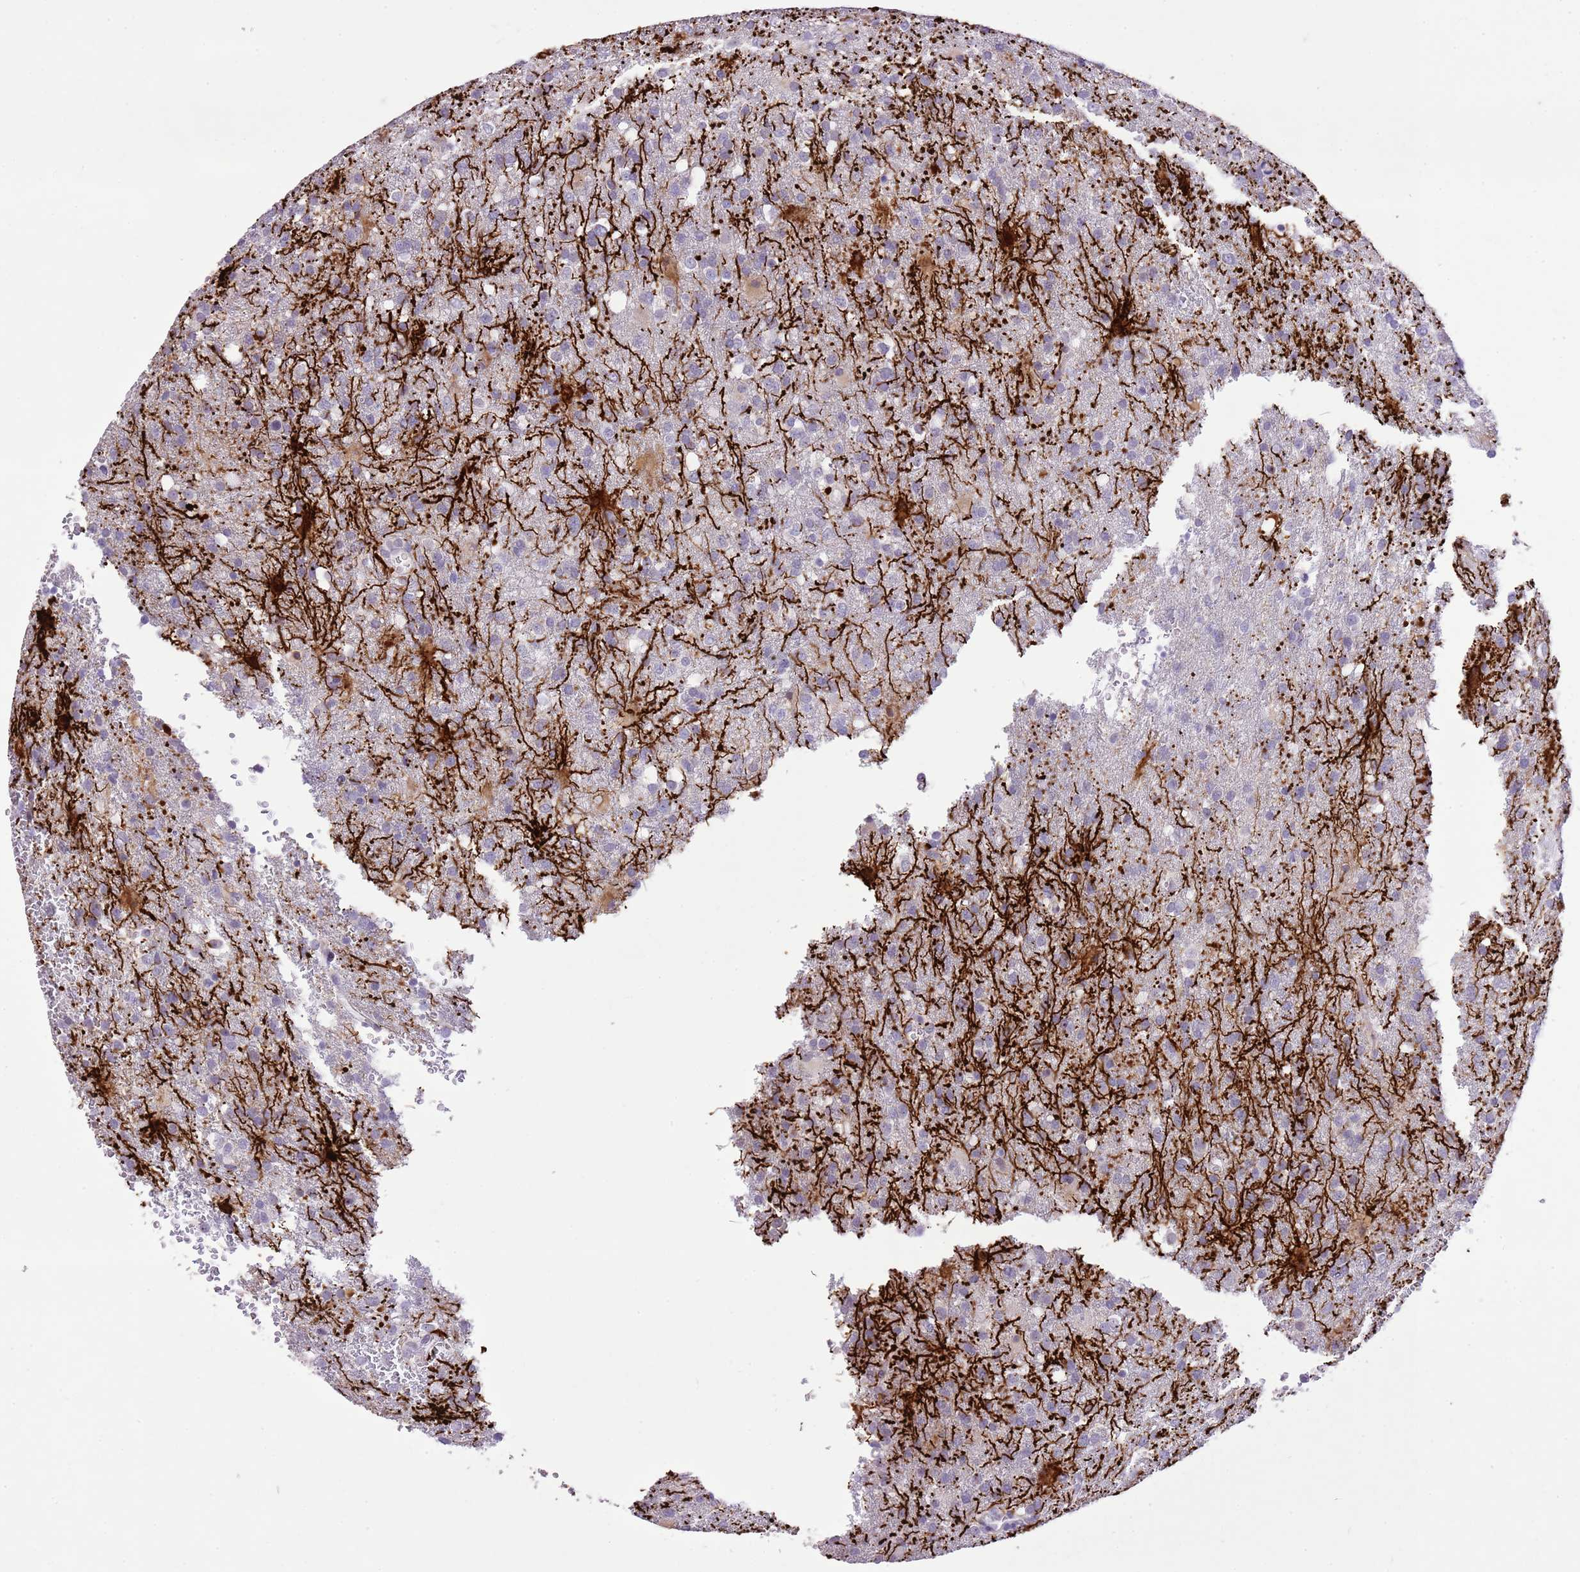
{"staining": {"intensity": "negative", "quantity": "none", "location": "none"}, "tissue": "glioma", "cell_type": "Tumor cells", "image_type": "cancer", "snomed": [{"axis": "morphology", "description": "Glioma, malignant, High grade"}, {"axis": "topography", "description": "Brain"}], "caption": "Tumor cells show no significant expression in glioma.", "gene": "XPO7", "patient": {"sex": "female", "age": 74}}